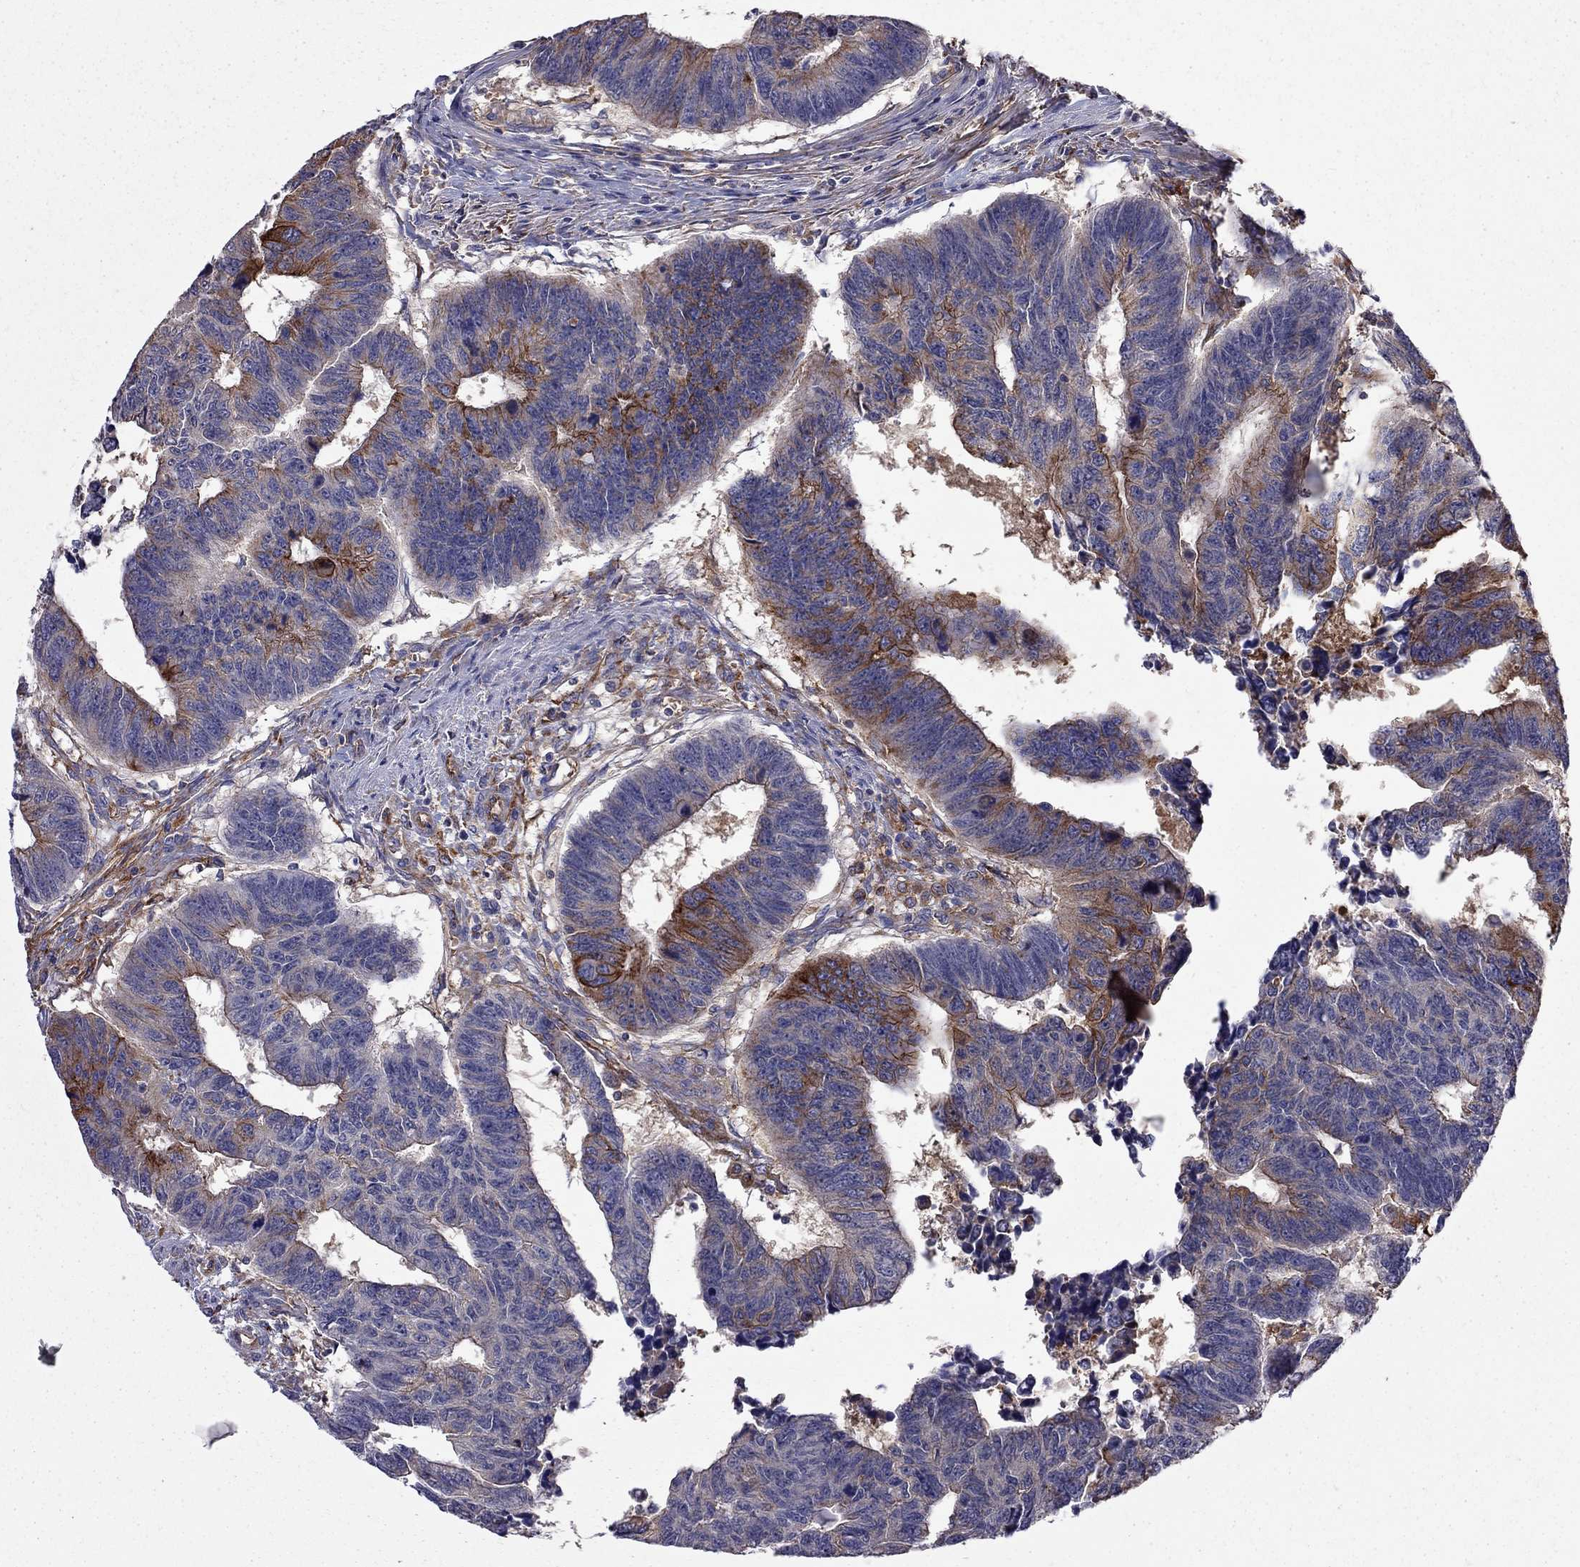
{"staining": {"intensity": "strong", "quantity": "<25%", "location": "cytoplasmic/membranous"}, "tissue": "colorectal cancer", "cell_type": "Tumor cells", "image_type": "cancer", "snomed": [{"axis": "morphology", "description": "Adenocarcinoma, NOS"}, {"axis": "topography", "description": "Rectum"}], "caption": "A medium amount of strong cytoplasmic/membranous positivity is identified in approximately <25% of tumor cells in adenocarcinoma (colorectal) tissue. (Brightfield microscopy of DAB IHC at high magnification).", "gene": "EIF4E3", "patient": {"sex": "female", "age": 85}}